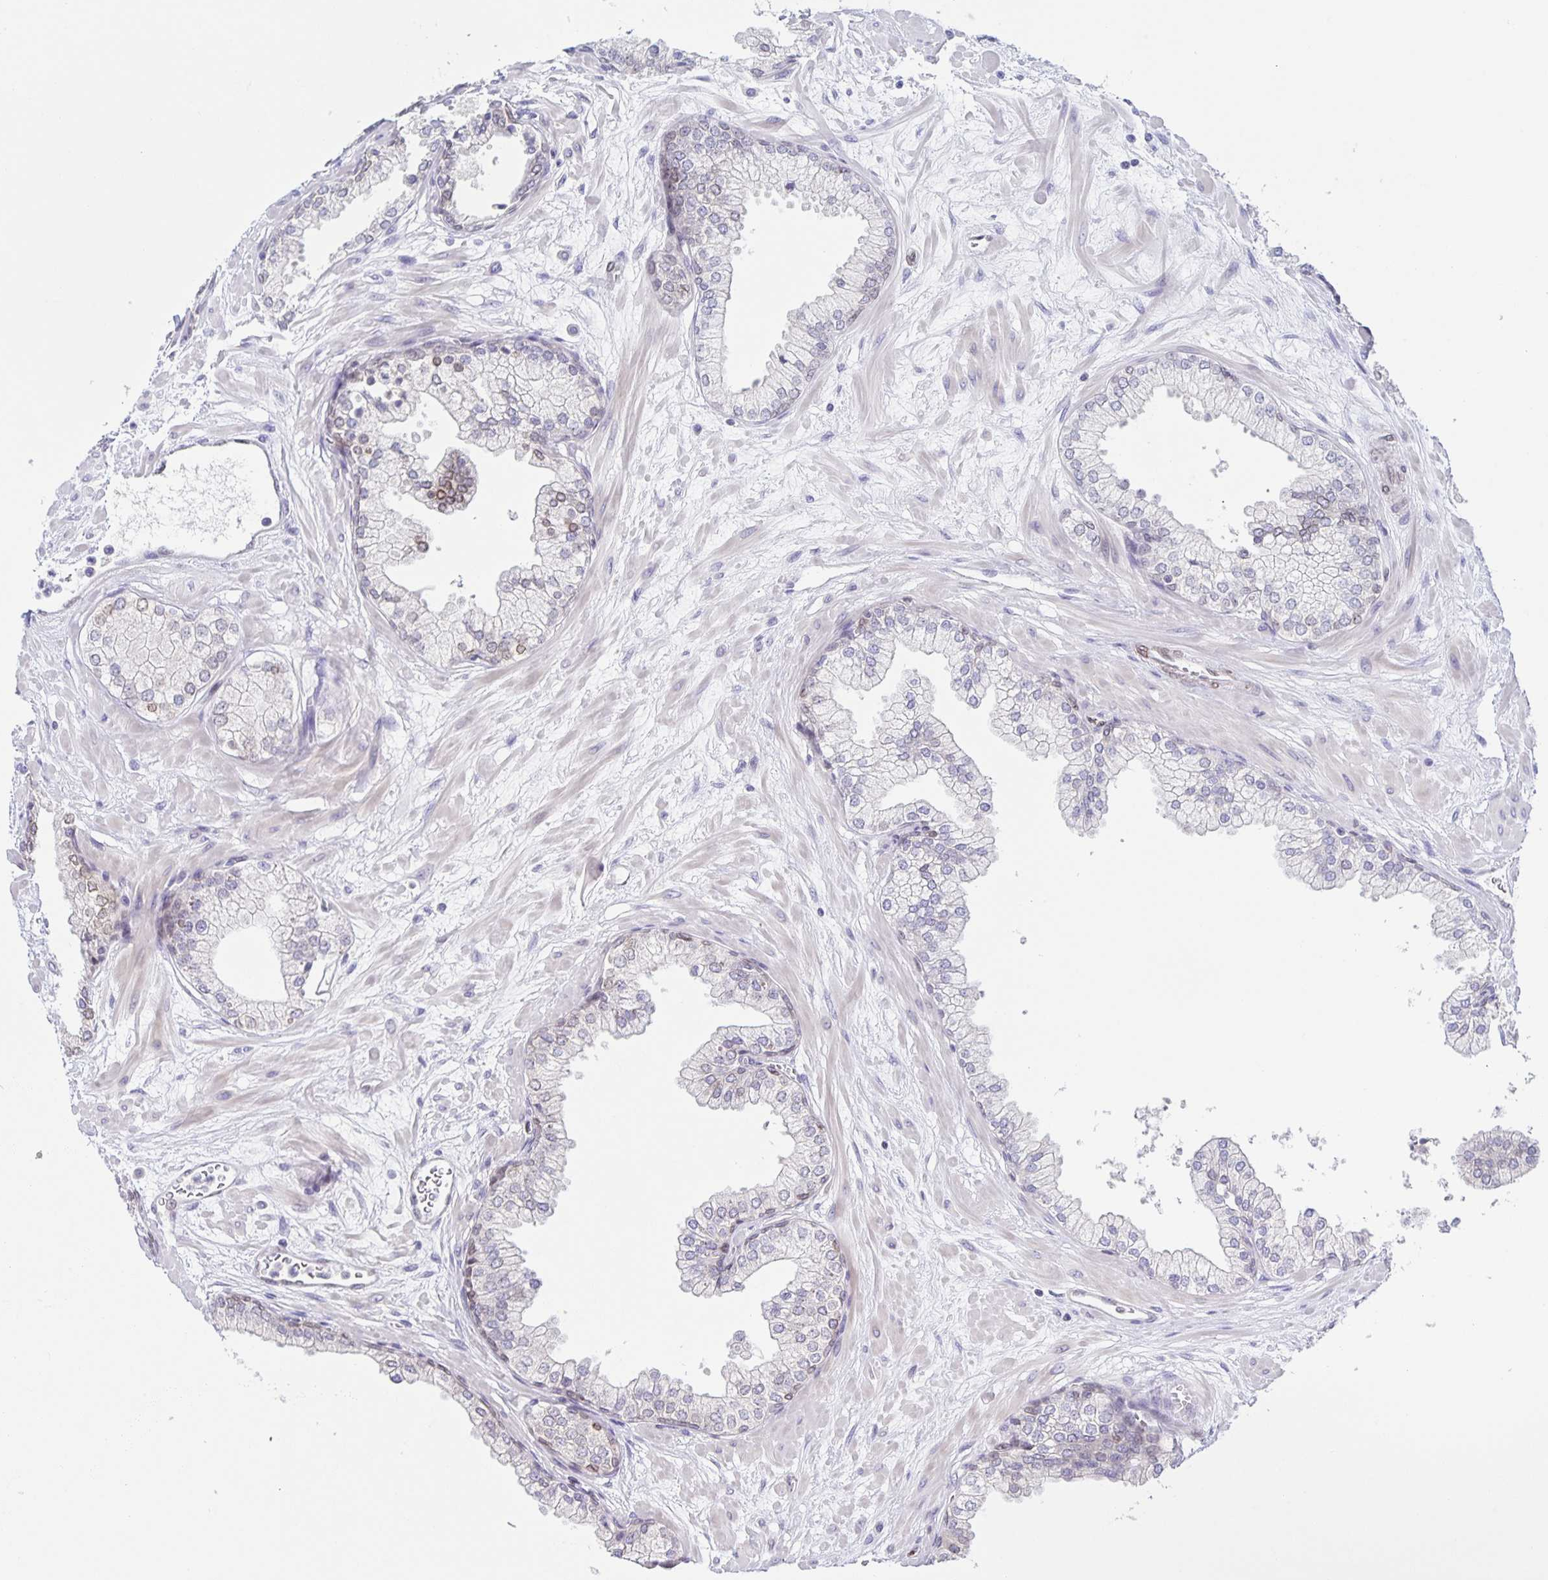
{"staining": {"intensity": "moderate", "quantity": "25%-75%", "location": "cytoplasmic/membranous,nuclear"}, "tissue": "prostate", "cell_type": "Glandular cells", "image_type": "normal", "snomed": [{"axis": "morphology", "description": "Normal tissue, NOS"}, {"axis": "topography", "description": "Prostate"}, {"axis": "topography", "description": "Peripheral nerve tissue"}], "caption": "Immunohistochemistry (IHC) micrograph of unremarkable prostate: human prostate stained using immunohistochemistry (IHC) displays medium levels of moderate protein expression localized specifically in the cytoplasmic/membranous,nuclear of glandular cells, appearing as a cytoplasmic/membranous,nuclear brown color.", "gene": "SYNE2", "patient": {"sex": "male", "age": 61}}